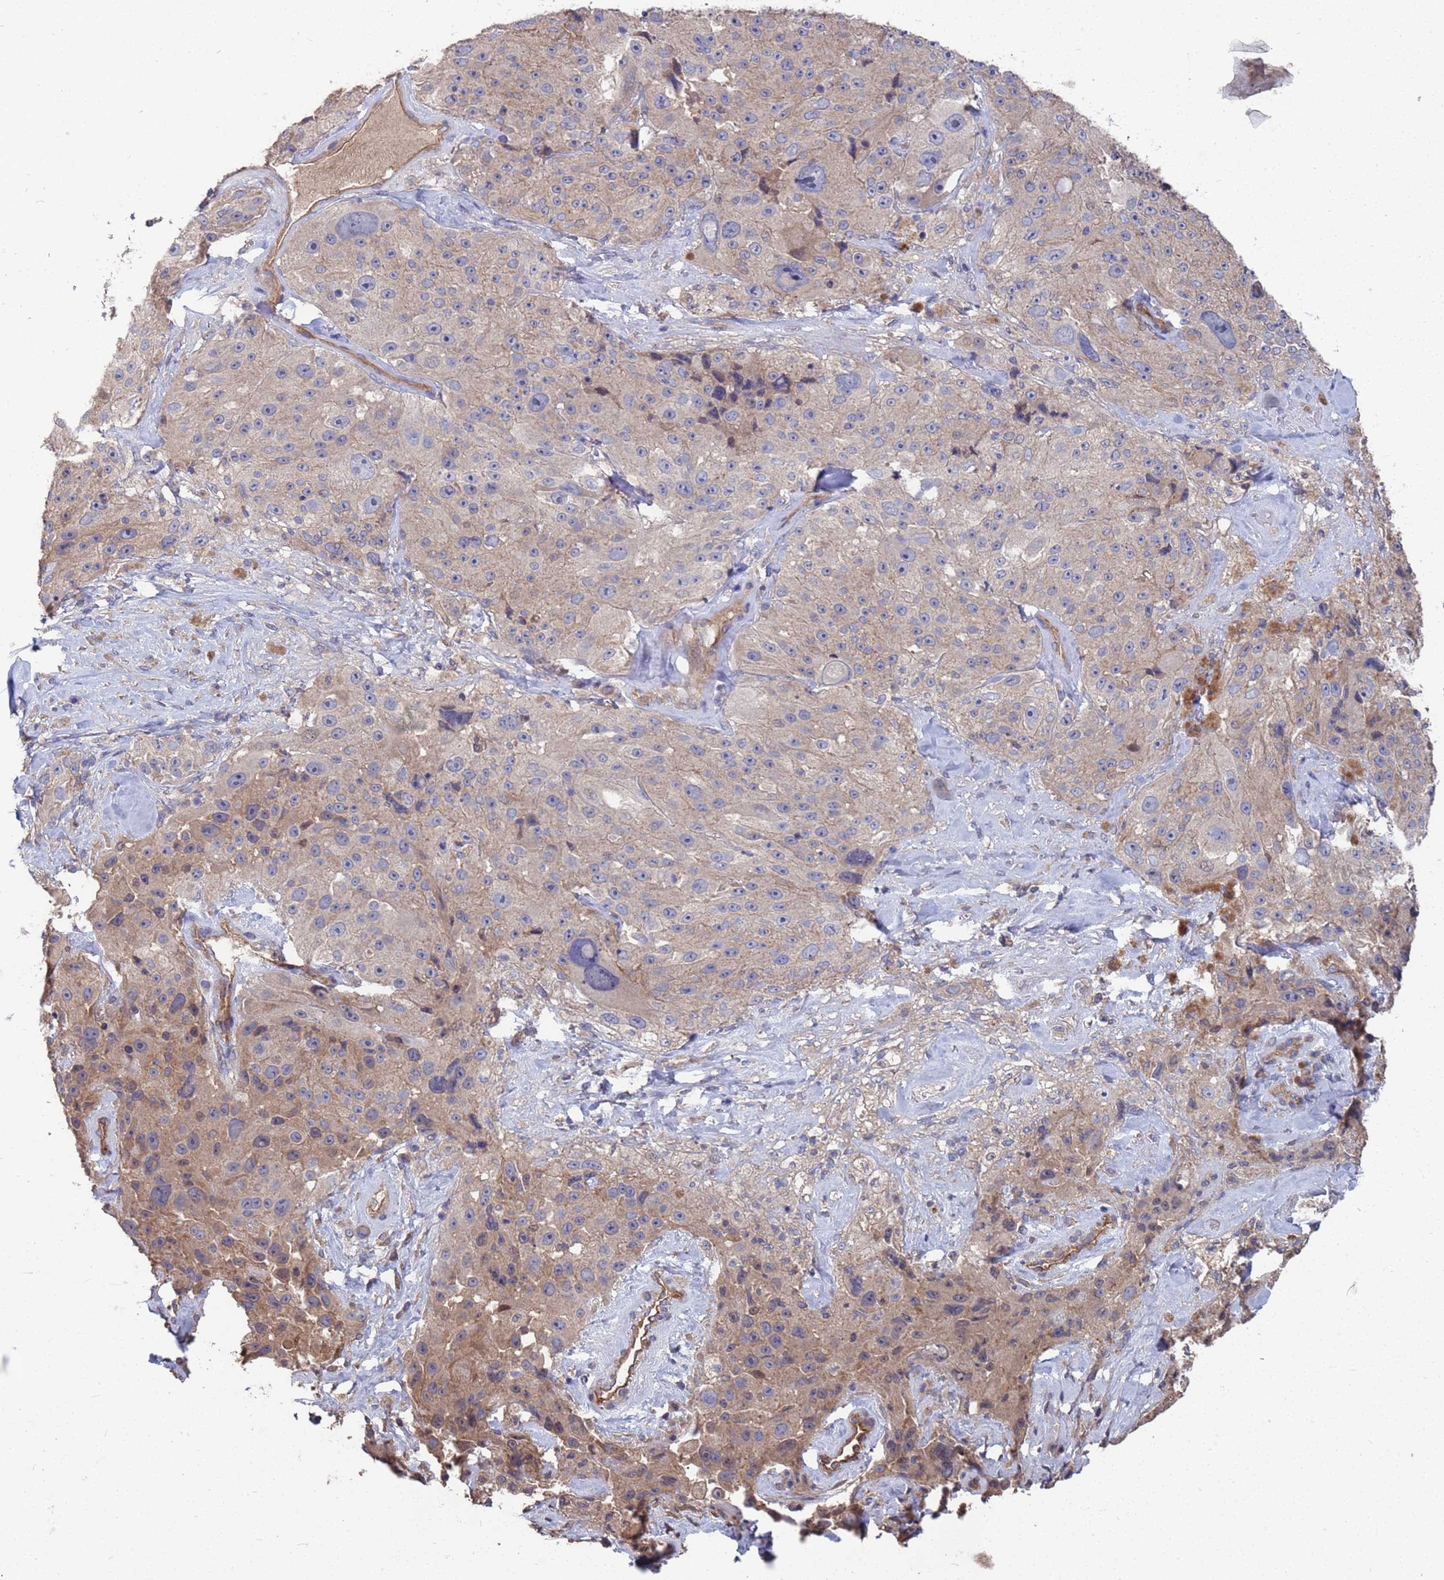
{"staining": {"intensity": "weak", "quantity": "25%-75%", "location": "cytoplasmic/membranous"}, "tissue": "melanoma", "cell_type": "Tumor cells", "image_type": "cancer", "snomed": [{"axis": "morphology", "description": "Malignant melanoma, Metastatic site"}, {"axis": "topography", "description": "Lymph node"}], "caption": "The immunohistochemical stain shows weak cytoplasmic/membranous expression in tumor cells of malignant melanoma (metastatic site) tissue.", "gene": "NDUFAF6", "patient": {"sex": "male", "age": 62}}